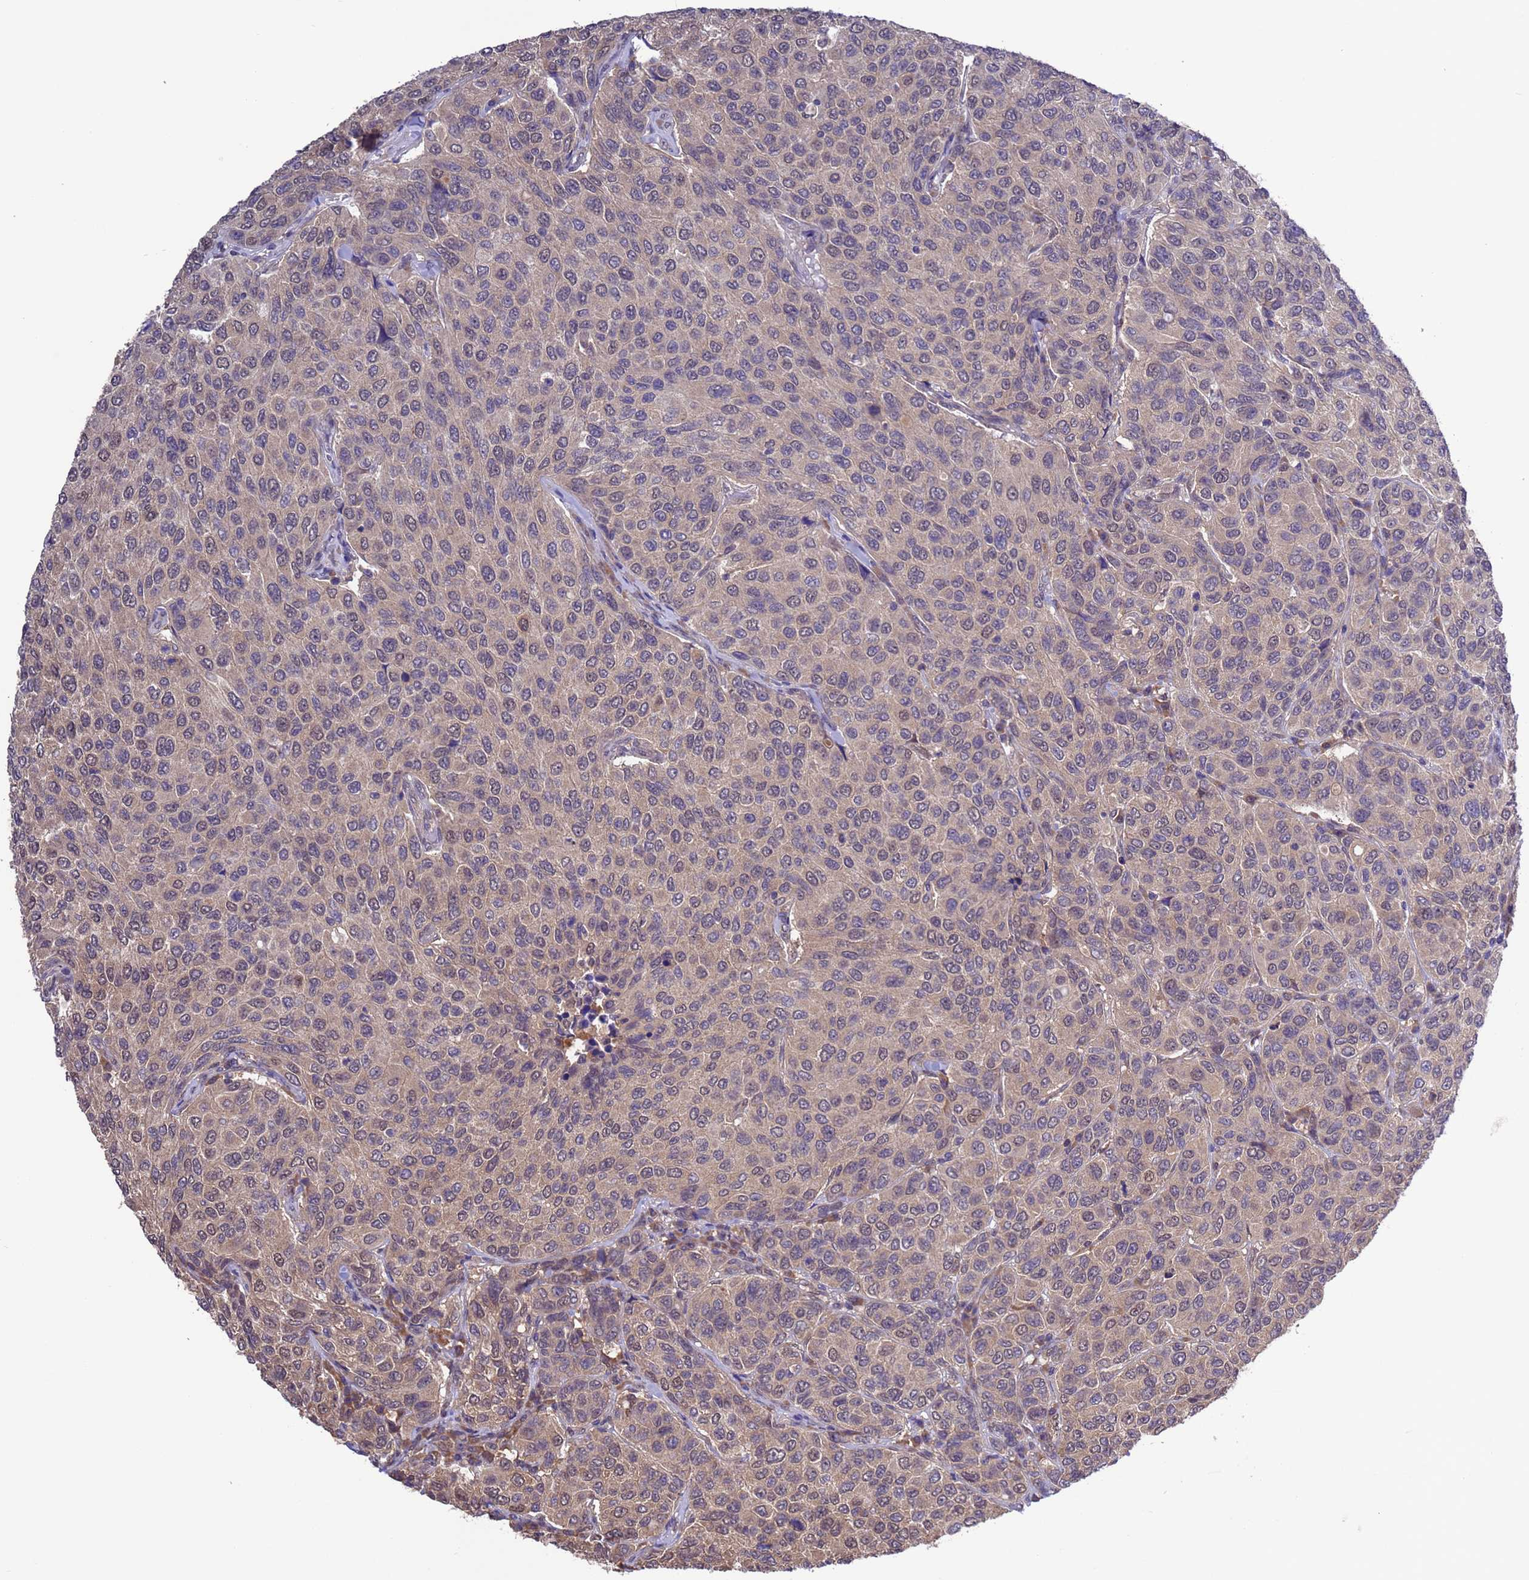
{"staining": {"intensity": "weak", "quantity": ">75%", "location": "cytoplasmic/membranous,nuclear"}, "tissue": "breast cancer", "cell_type": "Tumor cells", "image_type": "cancer", "snomed": [{"axis": "morphology", "description": "Duct carcinoma"}, {"axis": "topography", "description": "Breast"}], "caption": "The histopathology image exhibits immunohistochemical staining of breast cancer. There is weak cytoplasmic/membranous and nuclear expression is present in about >75% of tumor cells.", "gene": "ZFP69B", "patient": {"sex": "female", "age": 55}}